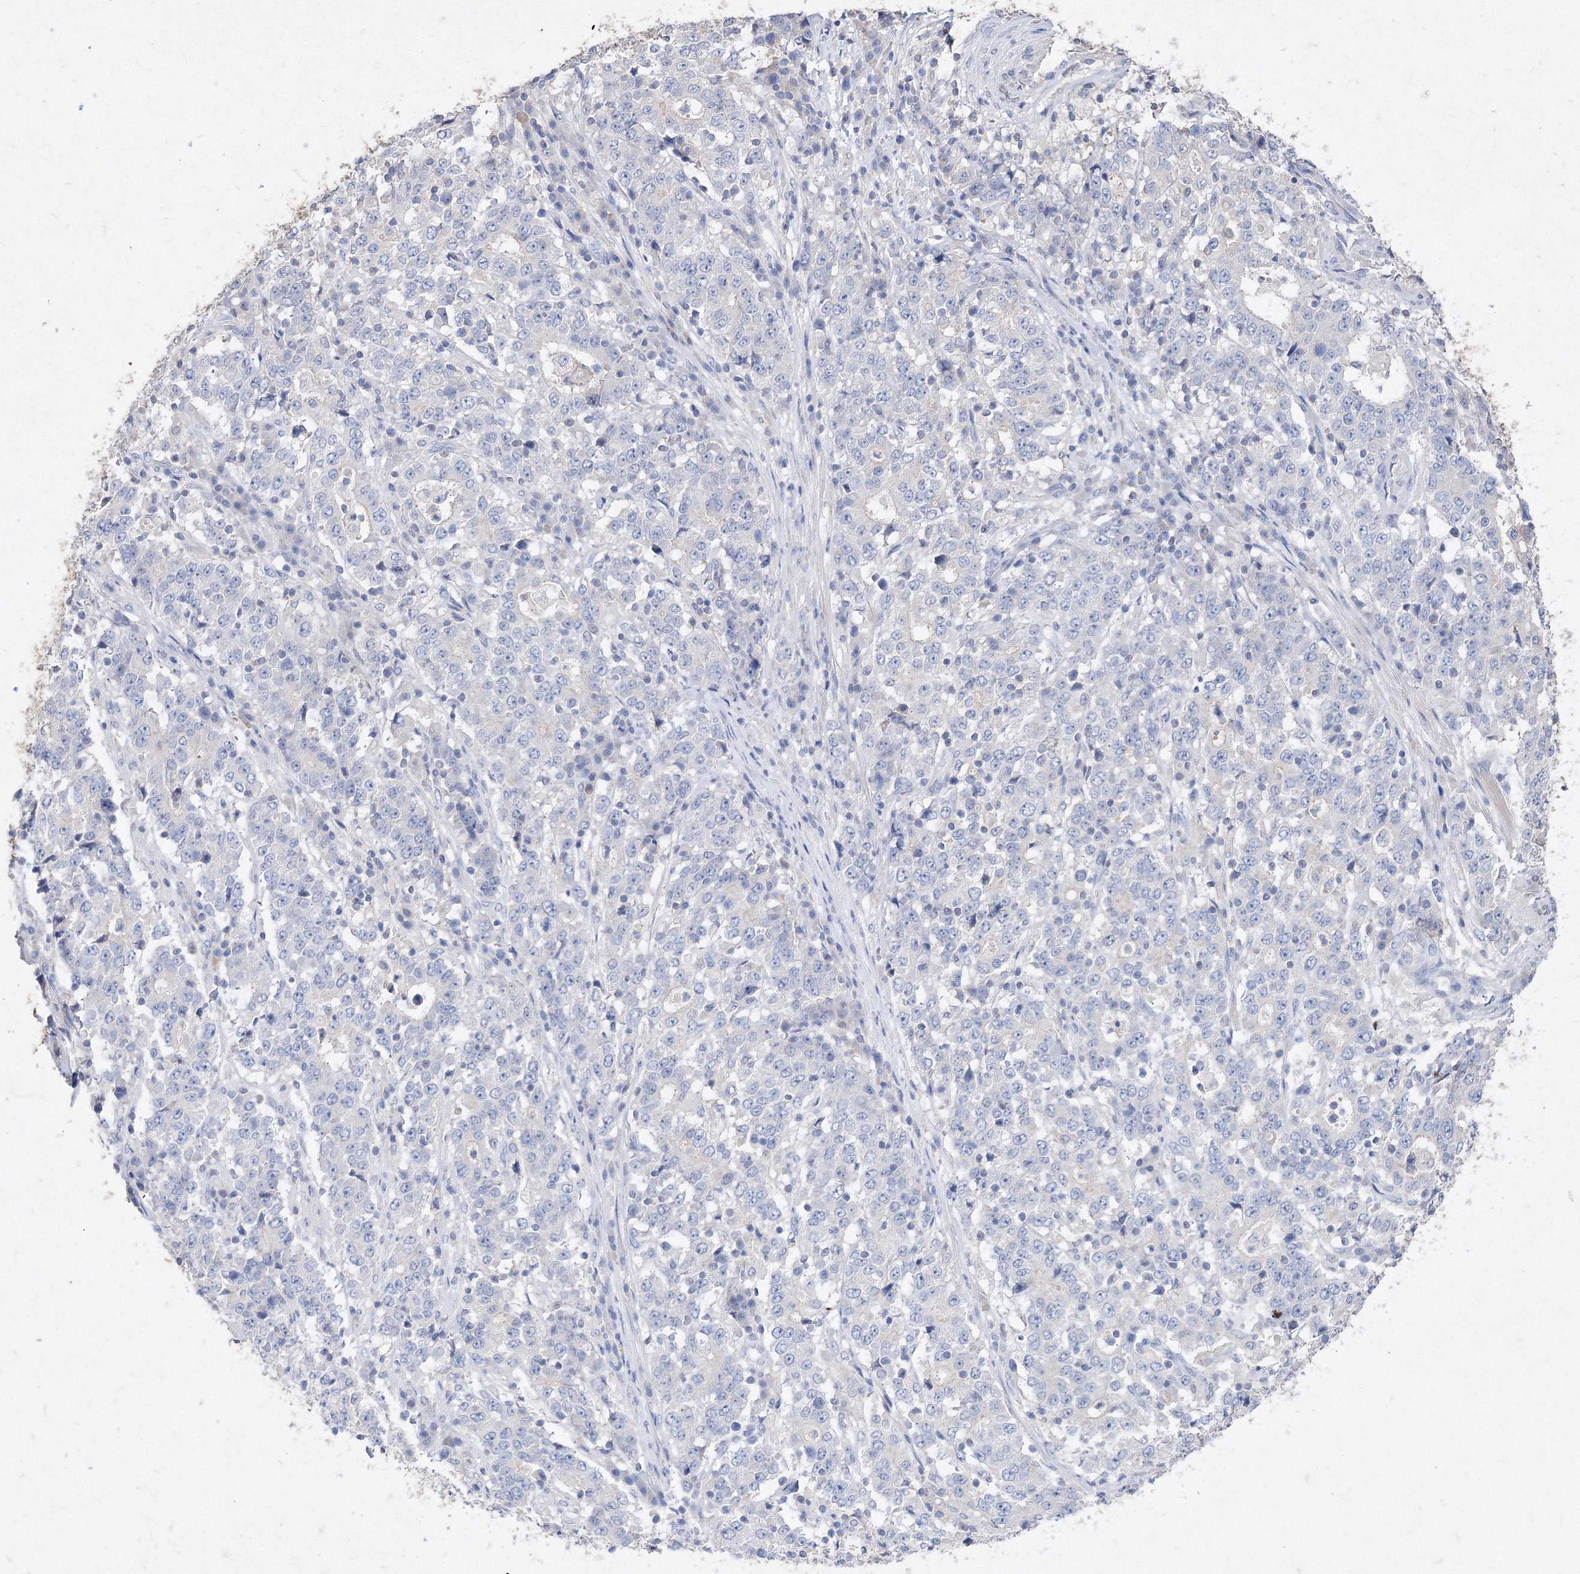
{"staining": {"intensity": "negative", "quantity": "none", "location": "none"}, "tissue": "stomach cancer", "cell_type": "Tumor cells", "image_type": "cancer", "snomed": [{"axis": "morphology", "description": "Adenocarcinoma, NOS"}, {"axis": "topography", "description": "Stomach"}], "caption": "Immunohistochemistry of stomach cancer (adenocarcinoma) reveals no staining in tumor cells.", "gene": "GLS", "patient": {"sex": "male", "age": 59}}